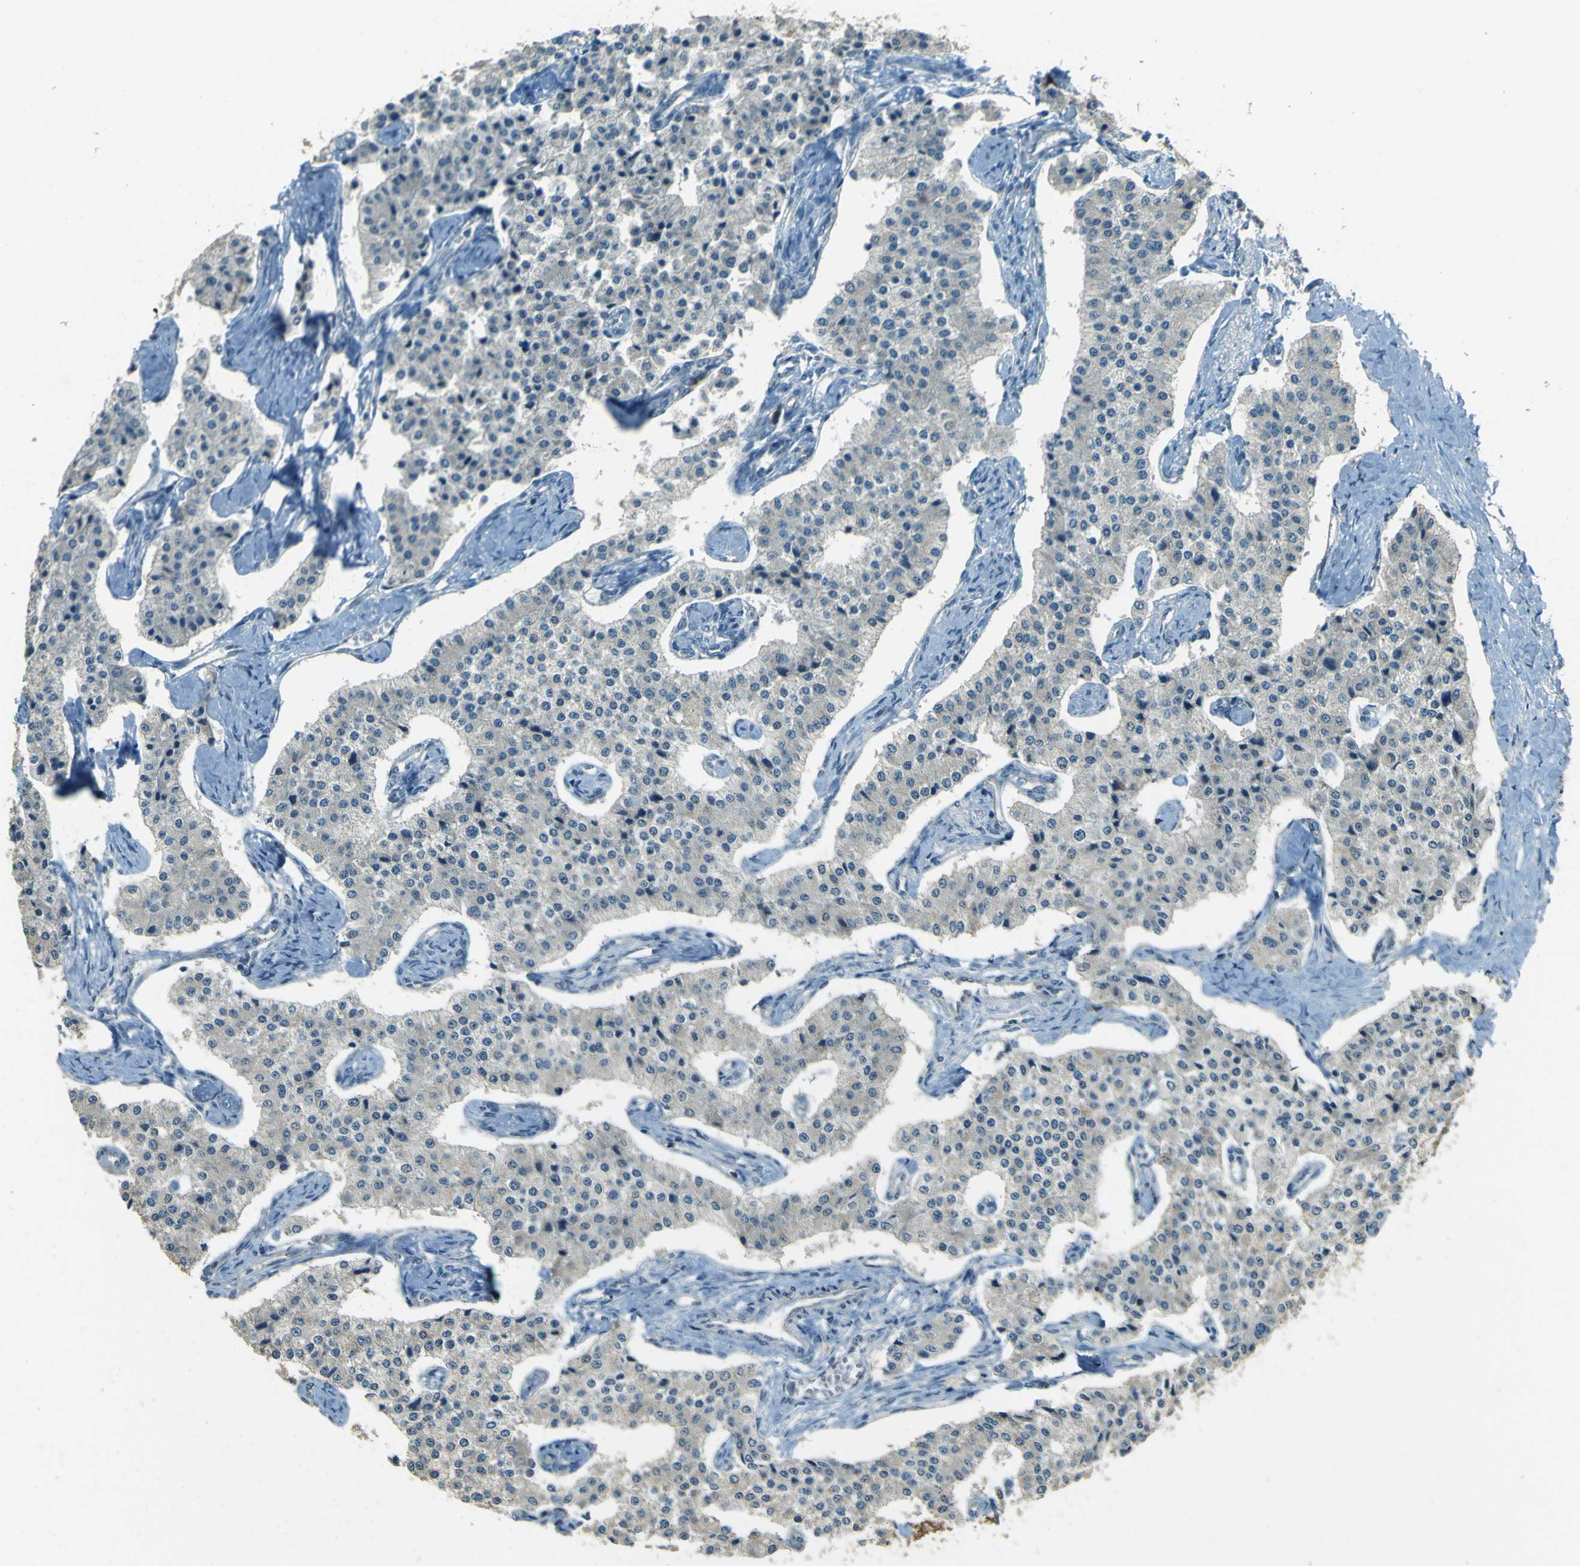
{"staining": {"intensity": "negative", "quantity": "none", "location": "none"}, "tissue": "carcinoid", "cell_type": "Tumor cells", "image_type": "cancer", "snomed": [{"axis": "morphology", "description": "Carcinoid, malignant, NOS"}, {"axis": "topography", "description": "Colon"}], "caption": "High power microscopy photomicrograph of an IHC image of malignant carcinoid, revealing no significant staining in tumor cells. Nuclei are stained in blue.", "gene": "GOLGA1", "patient": {"sex": "female", "age": 52}}